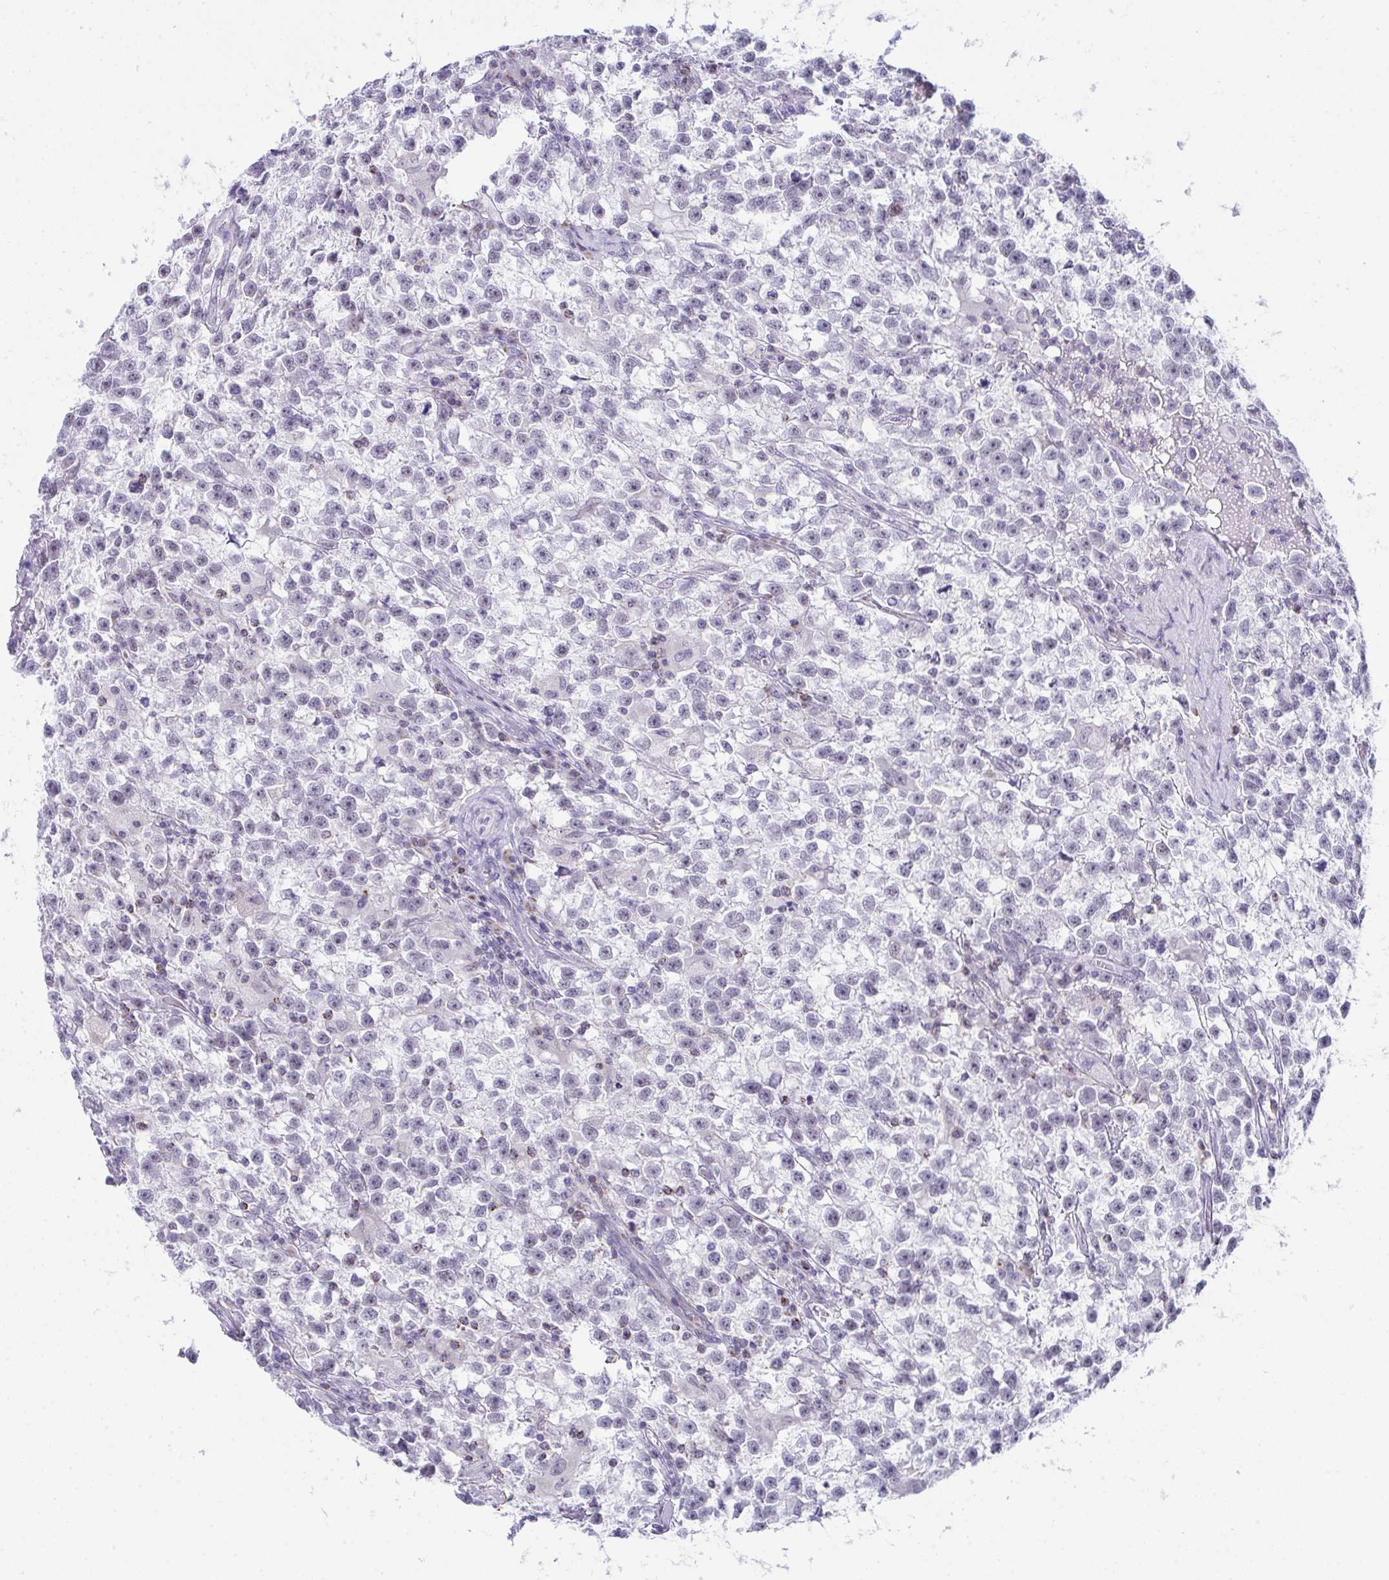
{"staining": {"intensity": "negative", "quantity": "none", "location": "none"}, "tissue": "testis cancer", "cell_type": "Tumor cells", "image_type": "cancer", "snomed": [{"axis": "morphology", "description": "Seminoma, NOS"}, {"axis": "topography", "description": "Testis"}], "caption": "Immunohistochemistry photomicrograph of neoplastic tissue: human testis cancer (seminoma) stained with DAB exhibits no significant protein expression in tumor cells.", "gene": "PLA2G12B", "patient": {"sex": "male", "age": 31}}